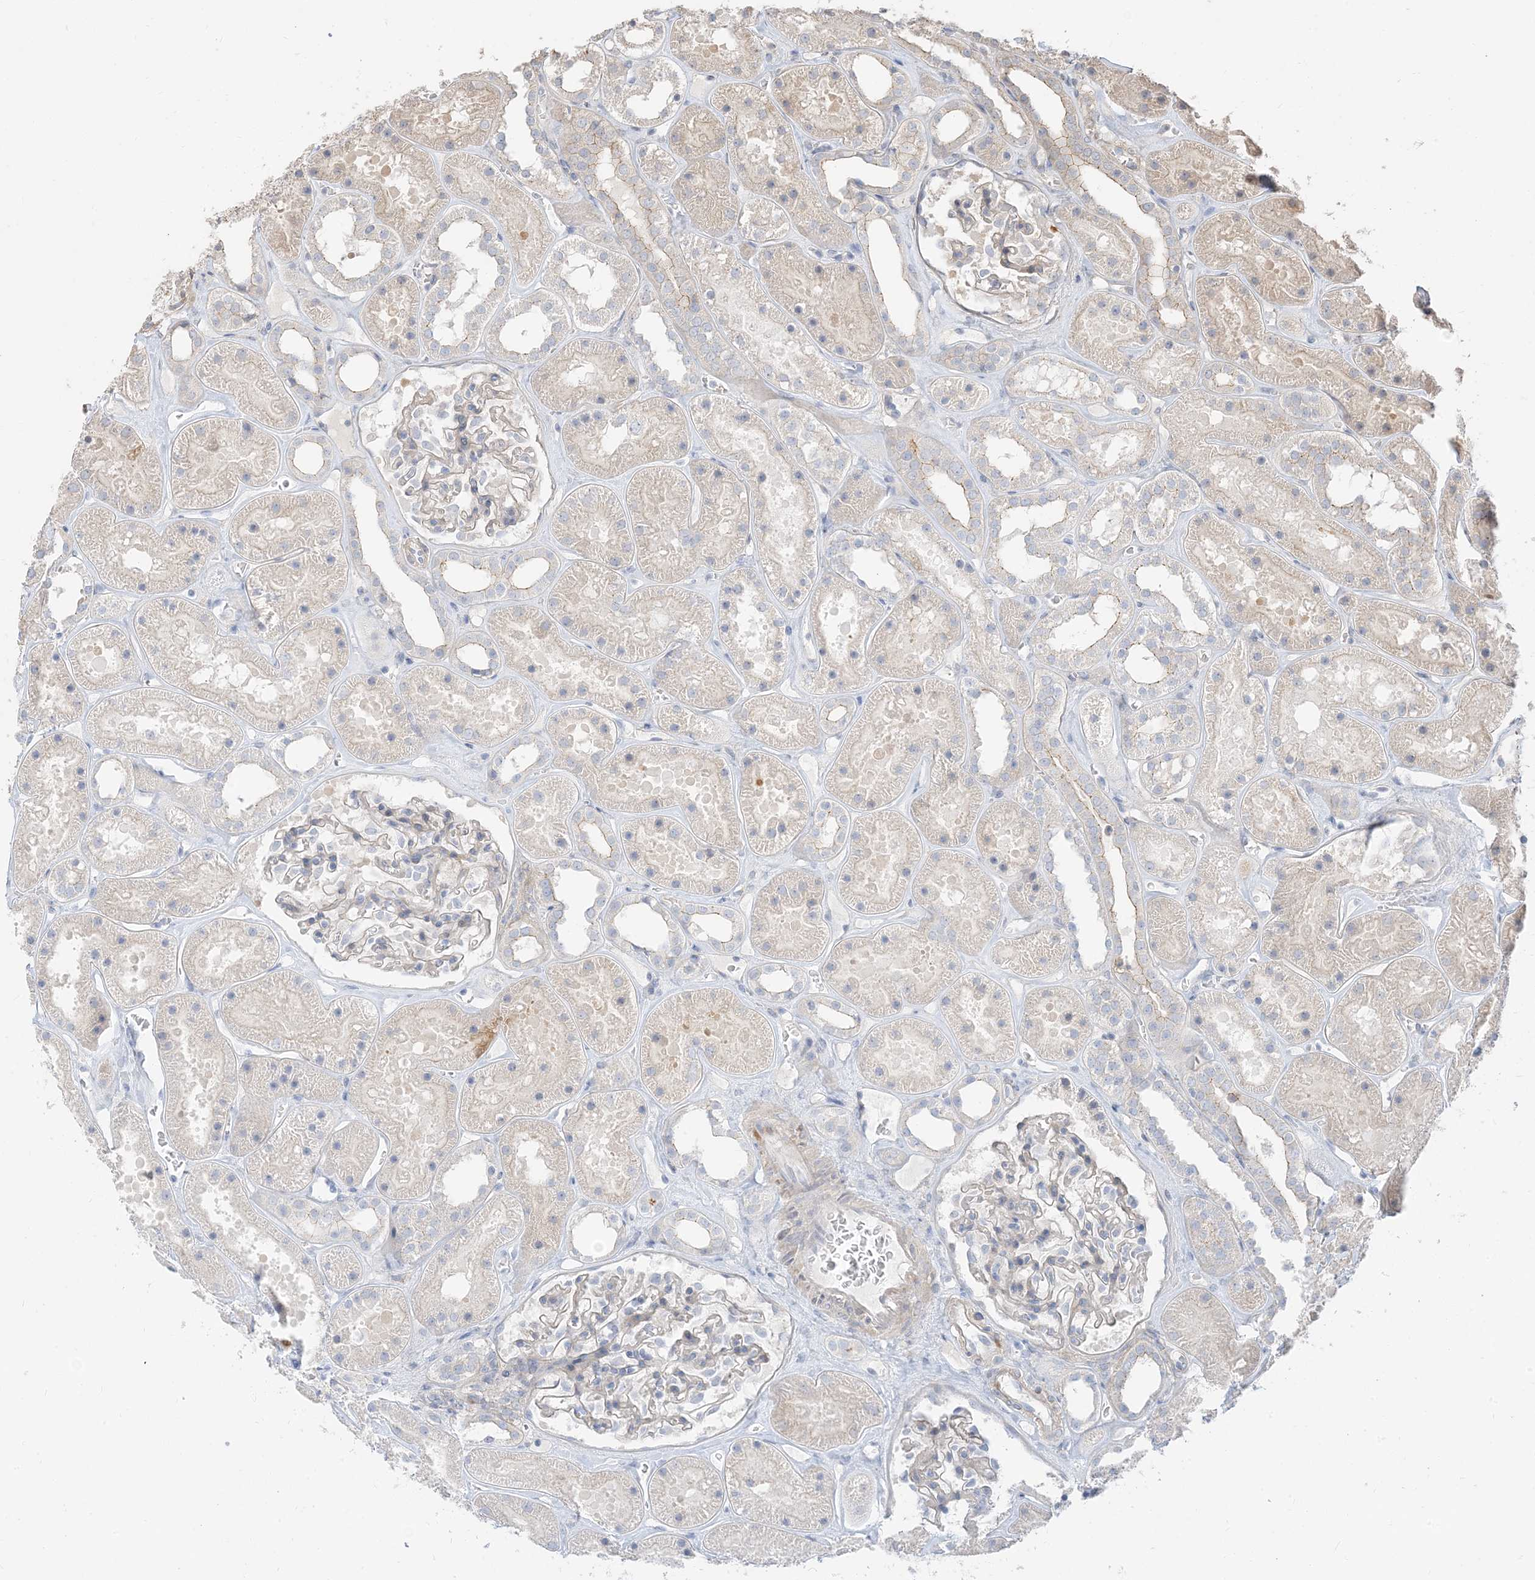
{"staining": {"intensity": "negative", "quantity": "none", "location": "none"}, "tissue": "kidney", "cell_type": "Cells in glomeruli", "image_type": "normal", "snomed": [{"axis": "morphology", "description": "Normal tissue, NOS"}, {"axis": "topography", "description": "Kidney"}], "caption": "Human kidney stained for a protein using immunohistochemistry displays no staining in cells in glomeruli.", "gene": "RNF175", "patient": {"sex": "female", "age": 41}}